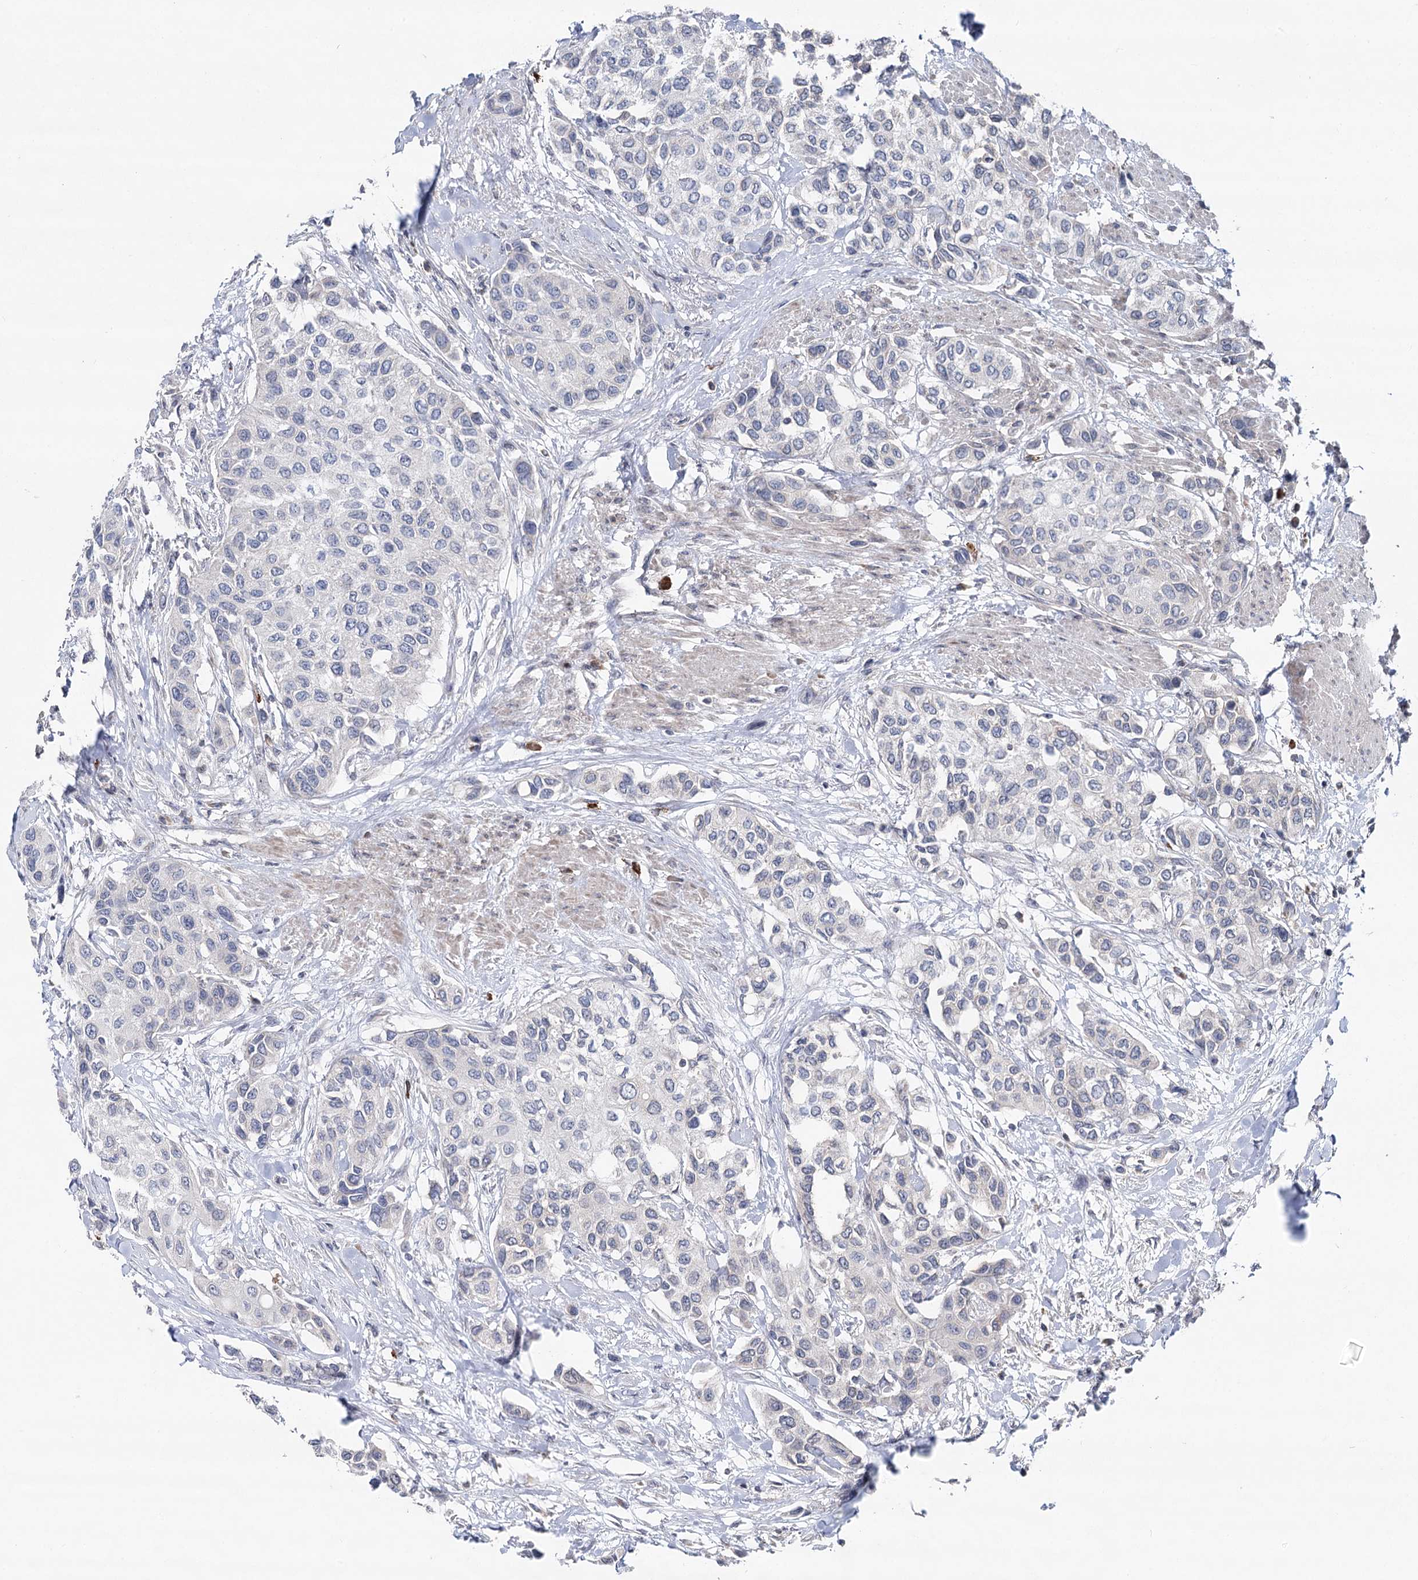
{"staining": {"intensity": "negative", "quantity": "none", "location": "none"}, "tissue": "urothelial cancer", "cell_type": "Tumor cells", "image_type": "cancer", "snomed": [{"axis": "morphology", "description": "Normal tissue, NOS"}, {"axis": "morphology", "description": "Urothelial carcinoma, High grade"}, {"axis": "topography", "description": "Vascular tissue"}, {"axis": "topography", "description": "Urinary bladder"}], "caption": "An IHC histopathology image of urothelial cancer is shown. There is no staining in tumor cells of urothelial cancer.", "gene": "PTGR1", "patient": {"sex": "female", "age": 56}}